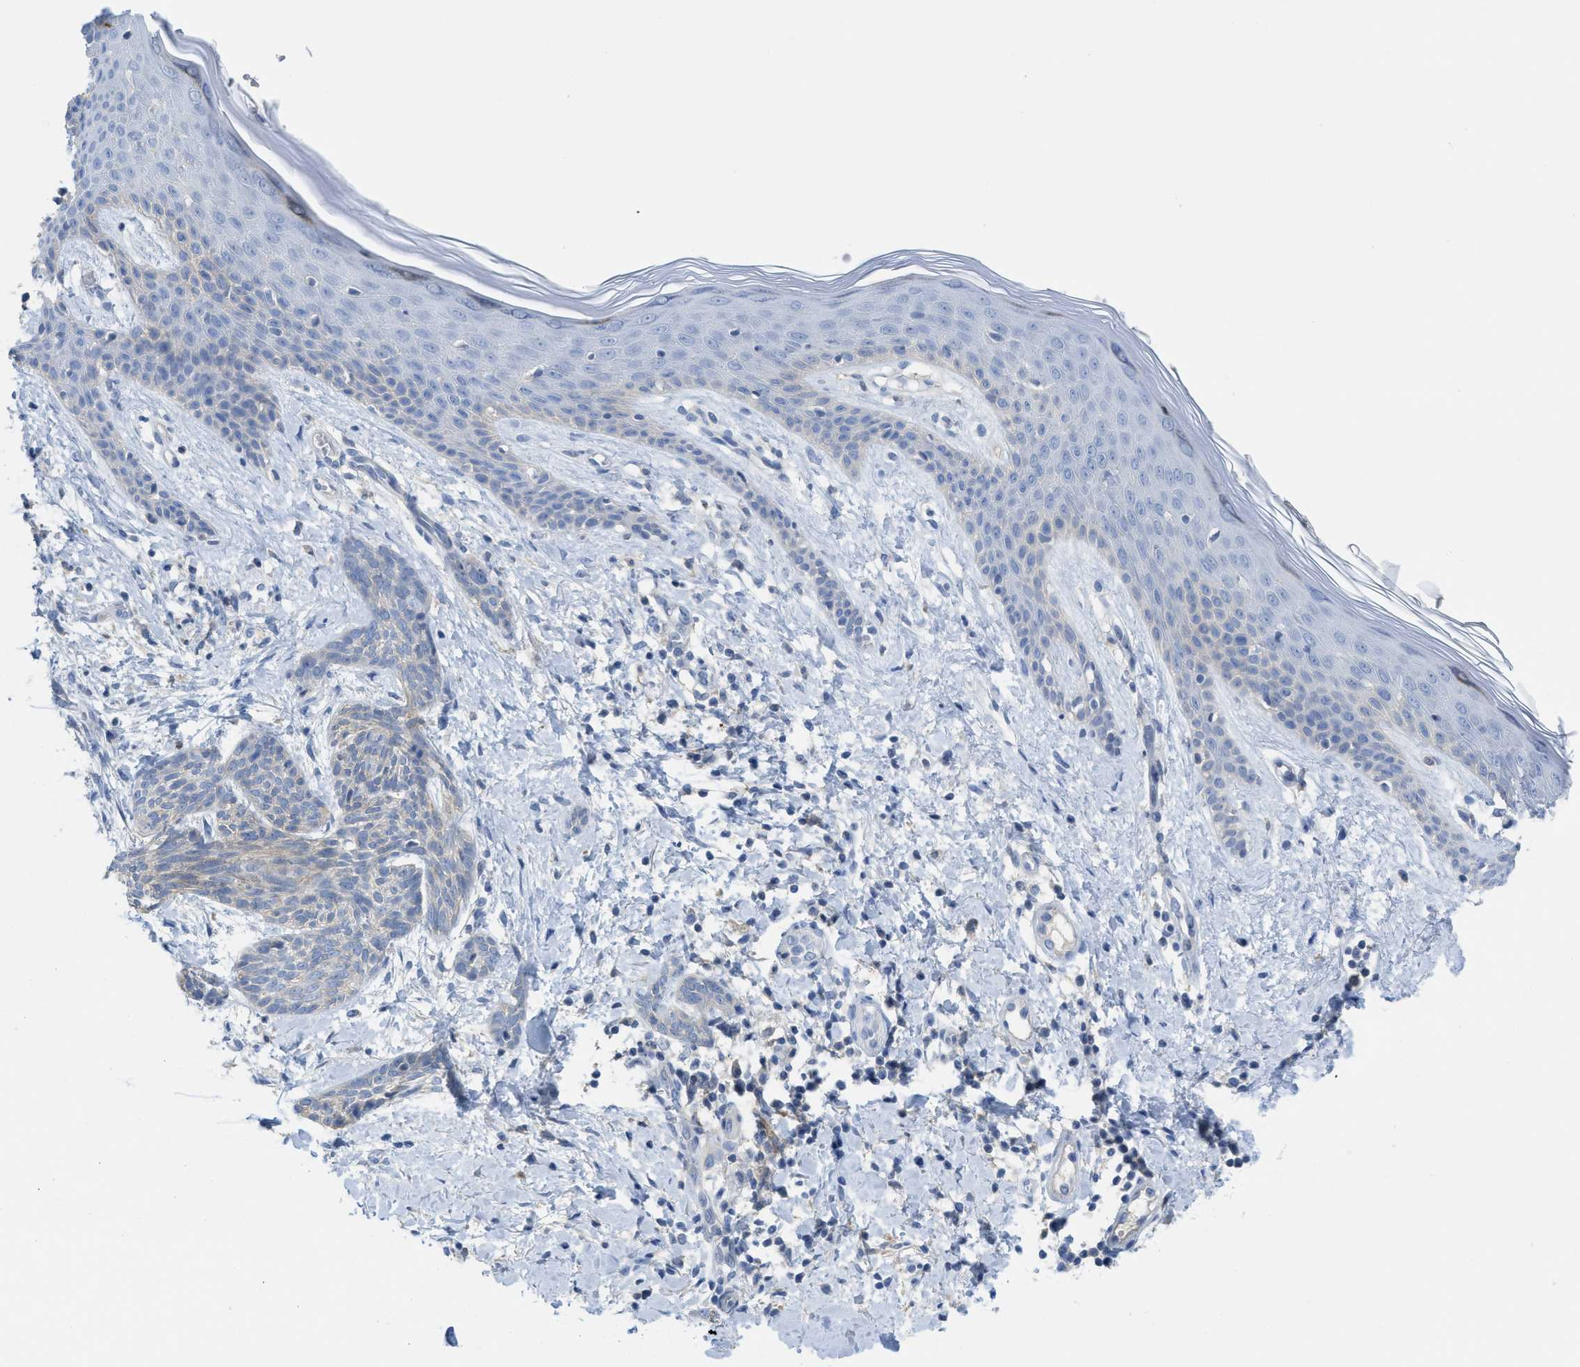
{"staining": {"intensity": "negative", "quantity": "none", "location": "none"}, "tissue": "skin cancer", "cell_type": "Tumor cells", "image_type": "cancer", "snomed": [{"axis": "morphology", "description": "Basal cell carcinoma"}, {"axis": "topography", "description": "Skin"}], "caption": "There is no significant staining in tumor cells of skin cancer.", "gene": "CNNM4", "patient": {"sex": "female", "age": 59}}